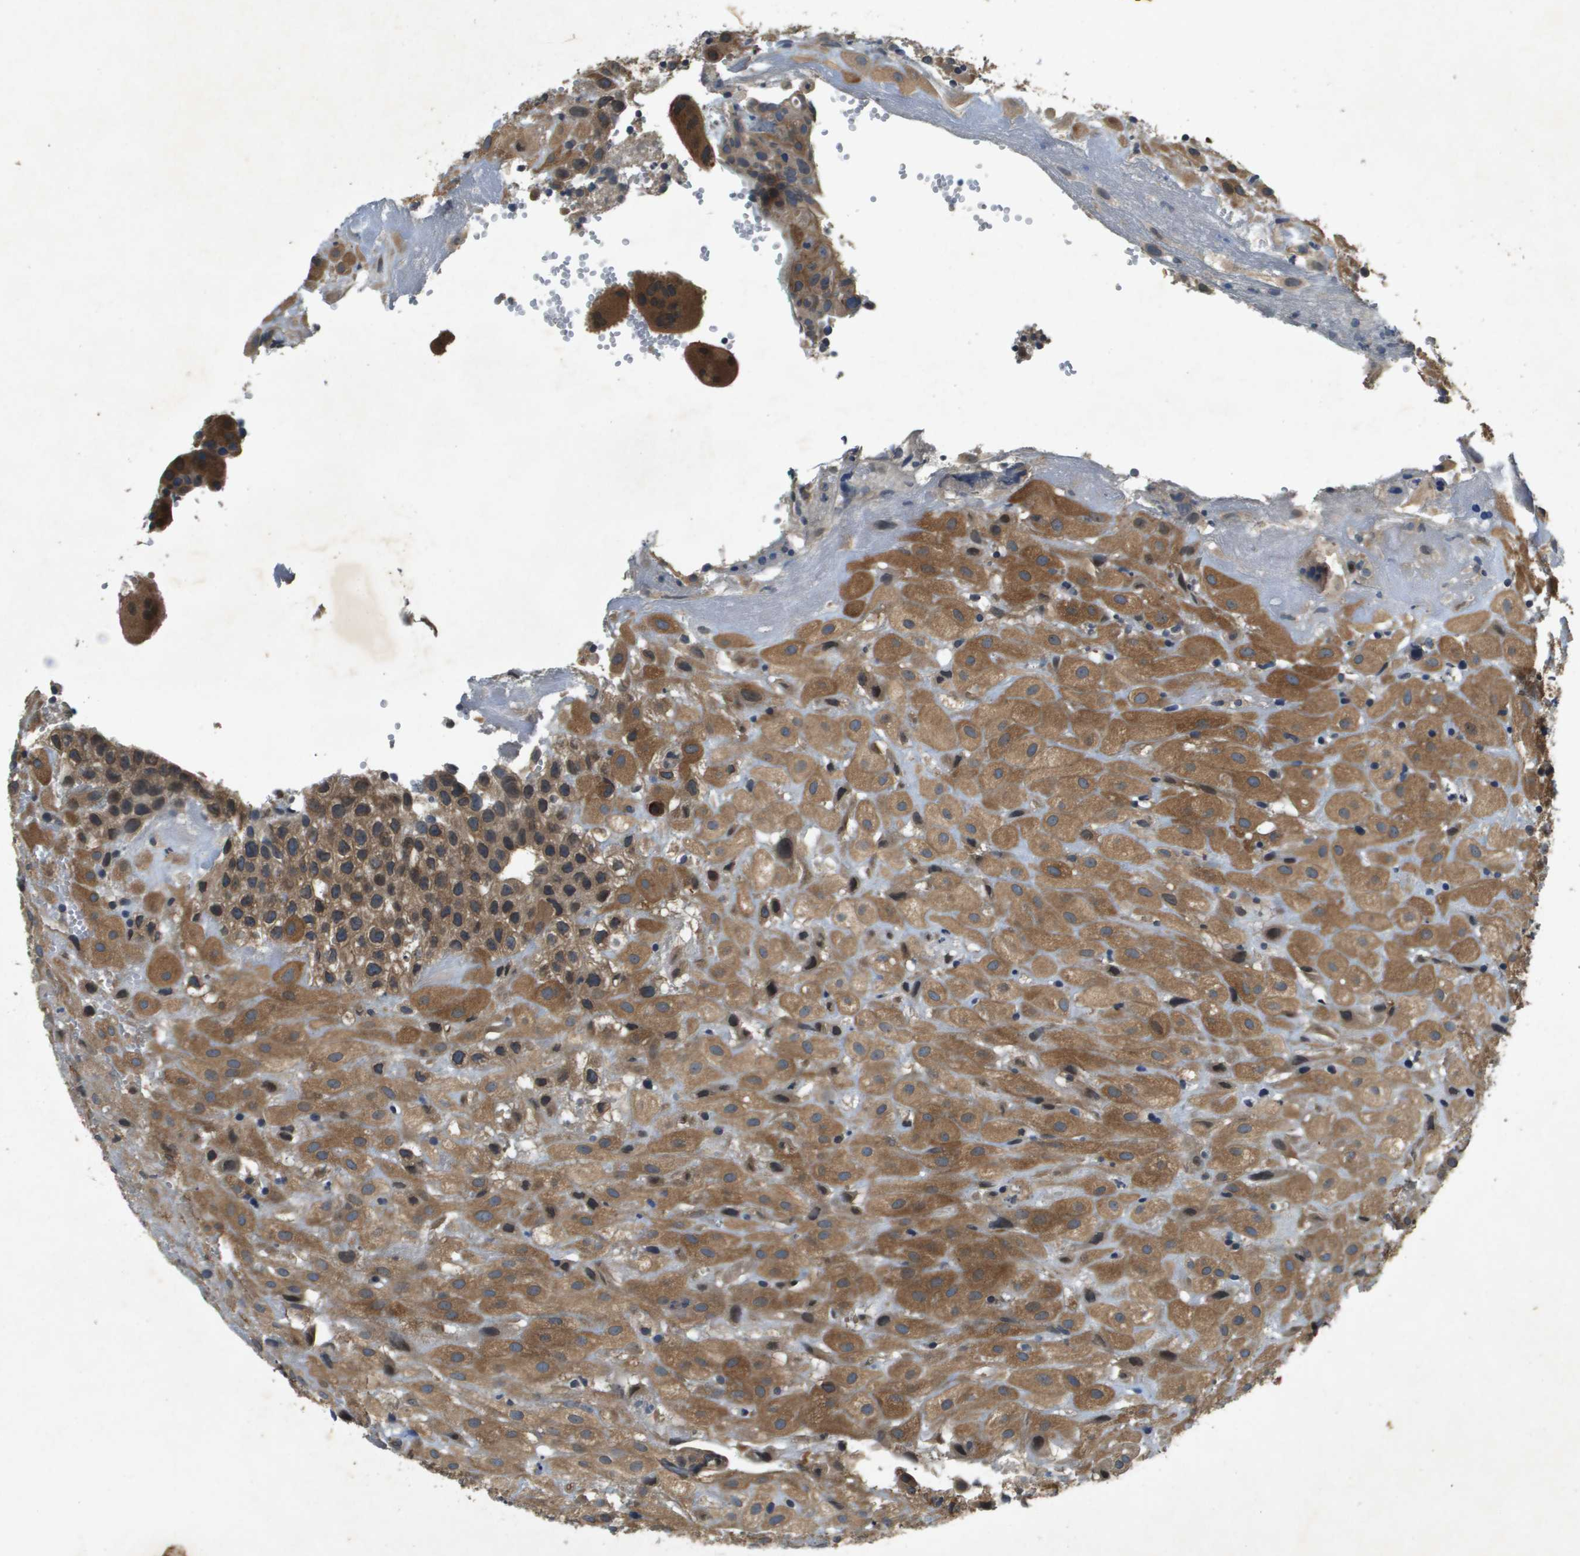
{"staining": {"intensity": "moderate", "quantity": ">75%", "location": "cytoplasmic/membranous"}, "tissue": "placenta", "cell_type": "Decidual cells", "image_type": "normal", "snomed": [{"axis": "morphology", "description": "Normal tissue, NOS"}, {"axis": "topography", "description": "Placenta"}], "caption": "Protein staining of normal placenta demonstrates moderate cytoplasmic/membranous positivity in approximately >75% of decidual cells.", "gene": "PGAP3", "patient": {"sex": "female", "age": 18}}